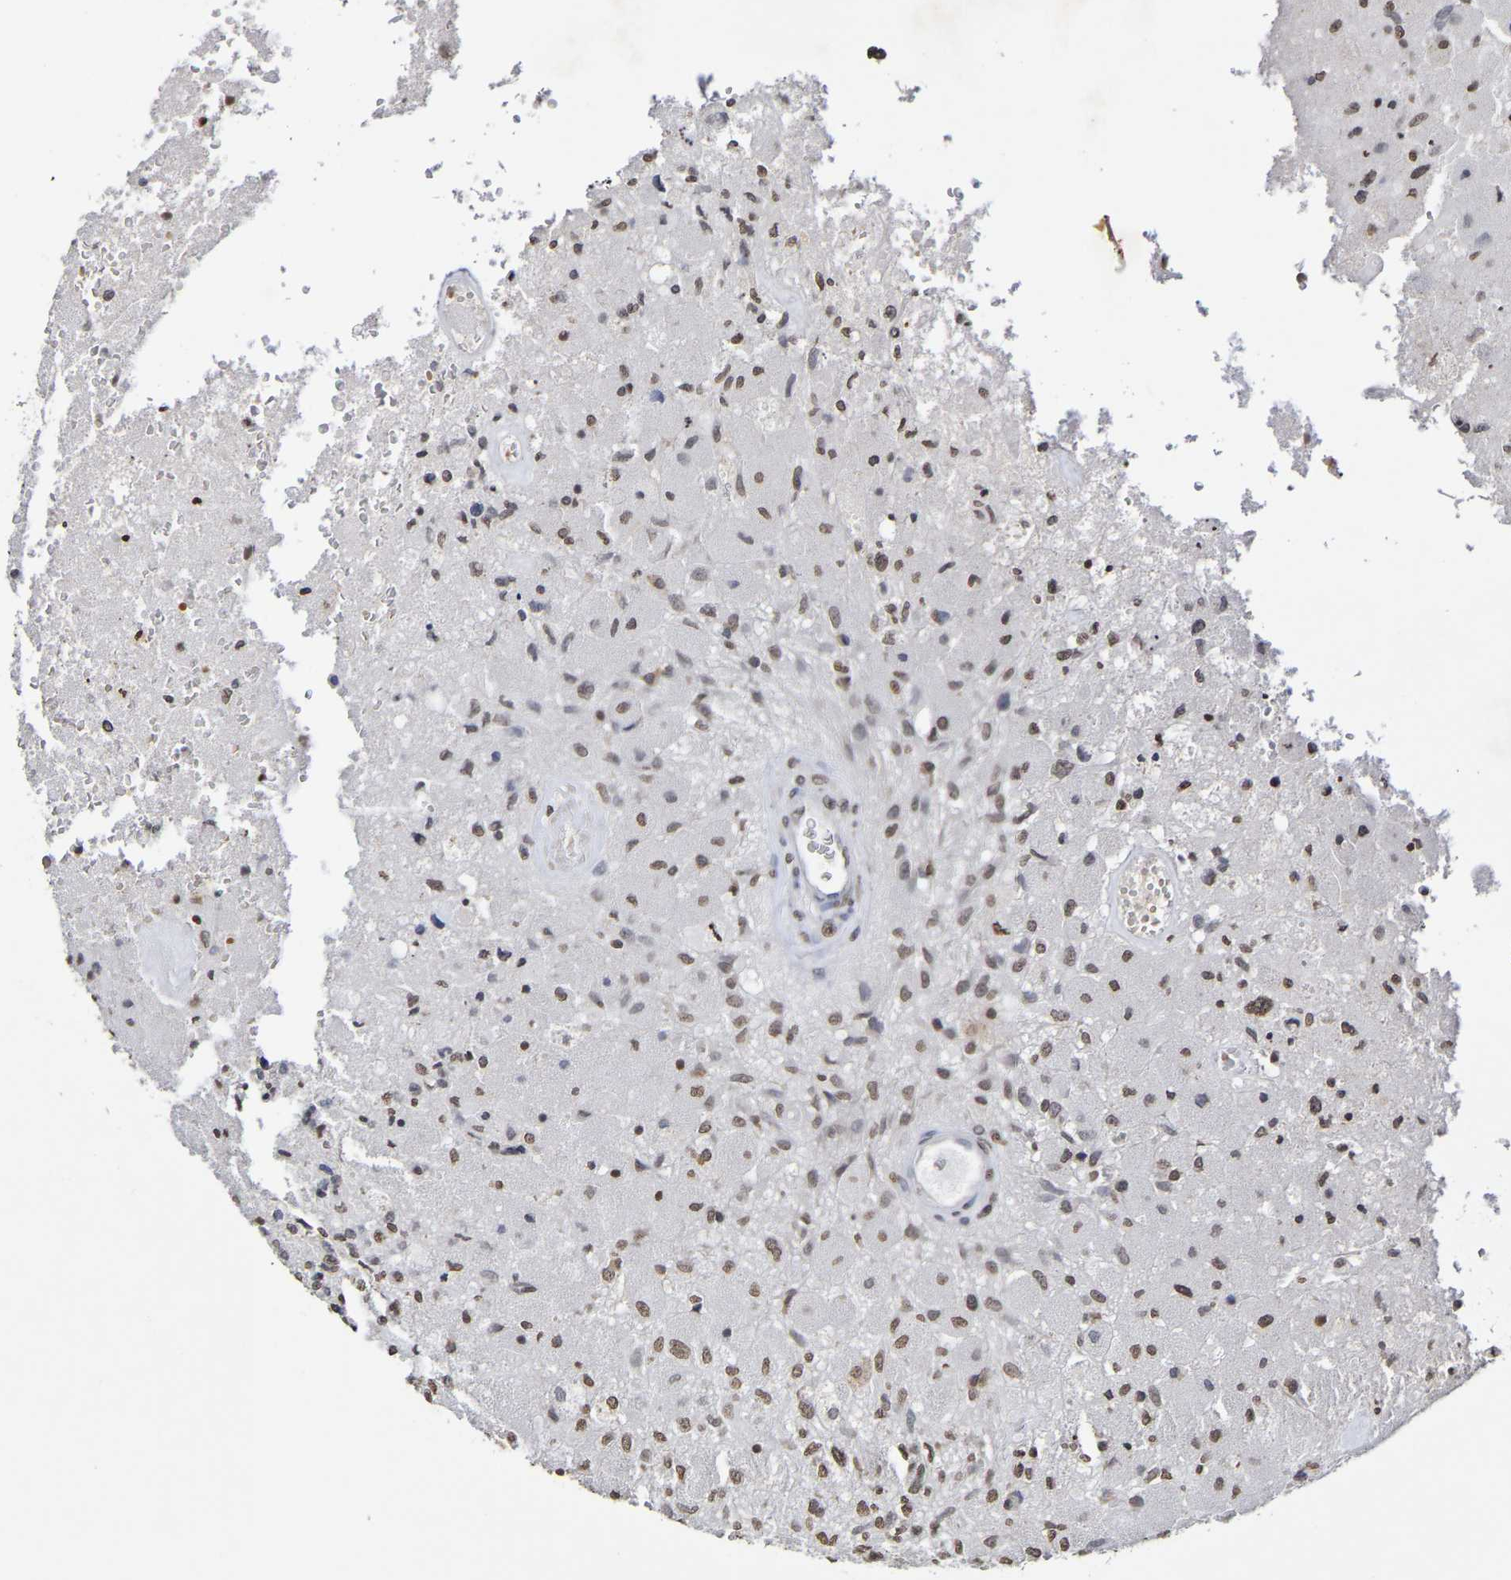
{"staining": {"intensity": "moderate", "quantity": ">75%", "location": "nuclear"}, "tissue": "glioma", "cell_type": "Tumor cells", "image_type": "cancer", "snomed": [{"axis": "morphology", "description": "Normal tissue, NOS"}, {"axis": "morphology", "description": "Glioma, malignant, High grade"}, {"axis": "topography", "description": "Cerebral cortex"}], "caption": "Glioma tissue reveals moderate nuclear positivity in approximately >75% of tumor cells", "gene": "ATF4", "patient": {"sex": "male", "age": 77}}